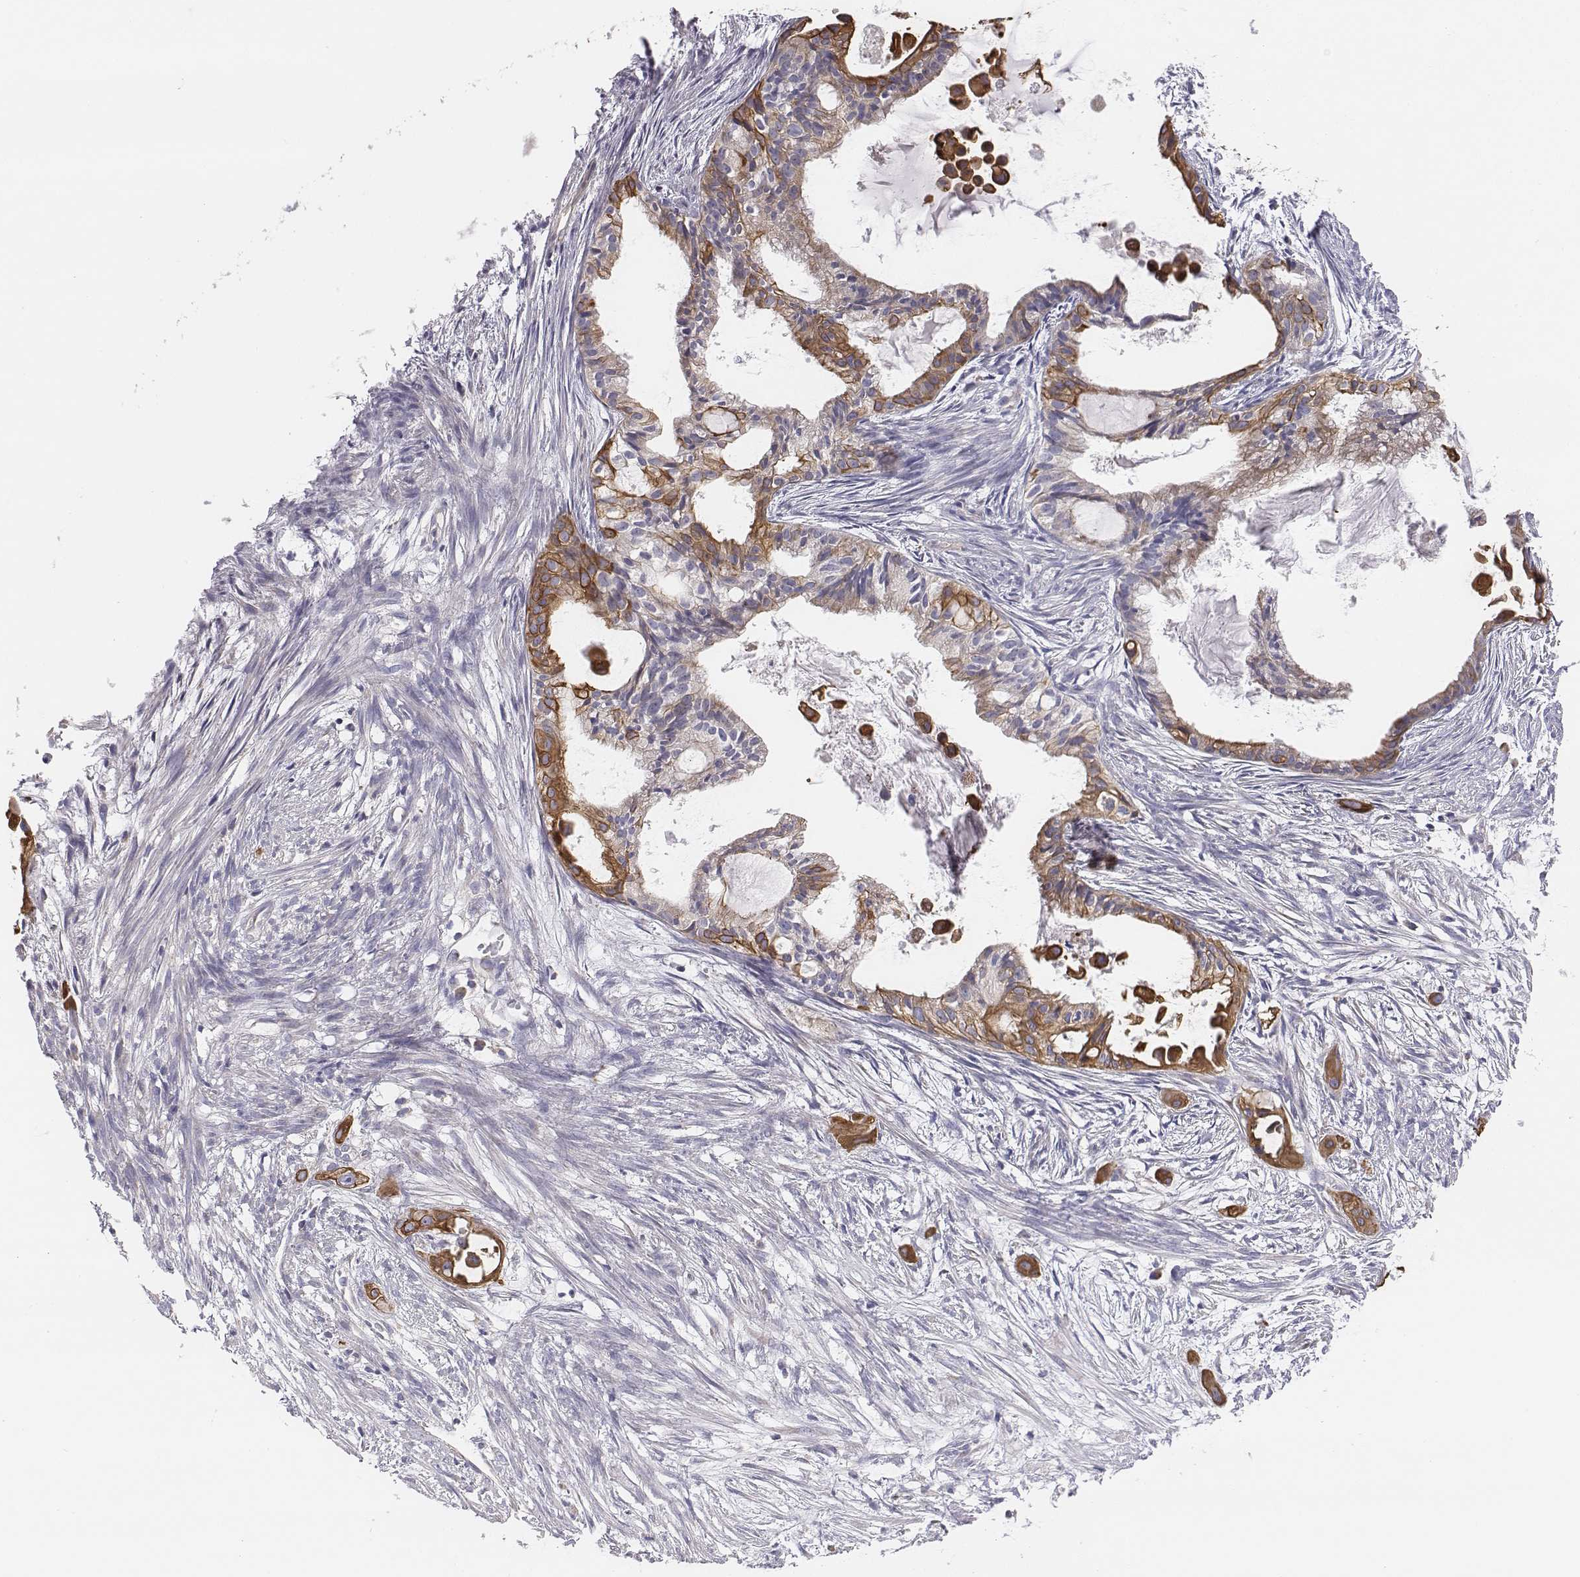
{"staining": {"intensity": "moderate", "quantity": "25%-75%", "location": "cytoplasmic/membranous"}, "tissue": "endometrial cancer", "cell_type": "Tumor cells", "image_type": "cancer", "snomed": [{"axis": "morphology", "description": "Adenocarcinoma, NOS"}, {"axis": "topography", "description": "Endometrium"}], "caption": "Endometrial cancer was stained to show a protein in brown. There is medium levels of moderate cytoplasmic/membranous expression in about 25%-75% of tumor cells.", "gene": "CHST14", "patient": {"sex": "female", "age": 86}}